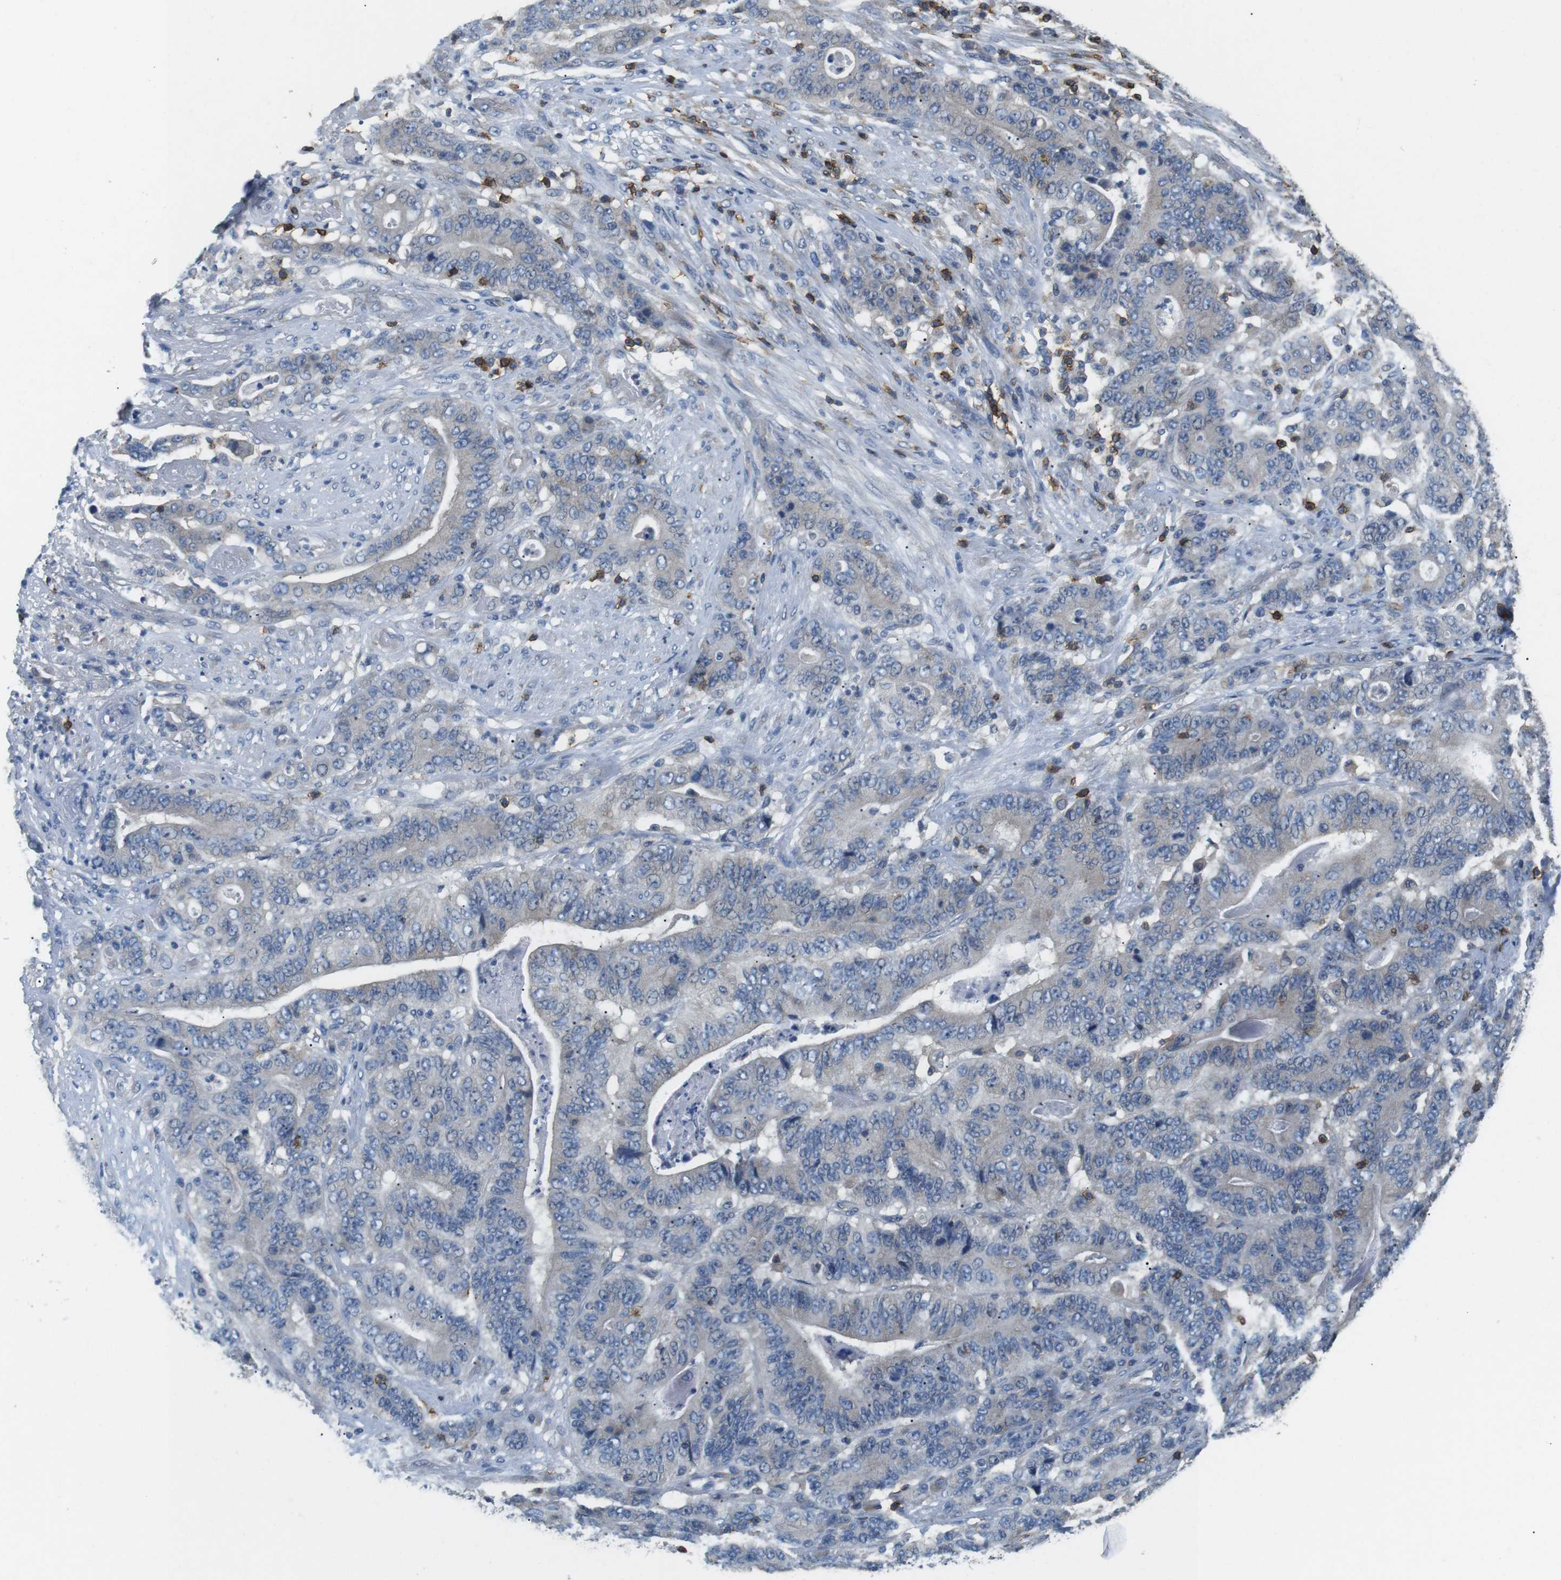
{"staining": {"intensity": "negative", "quantity": "none", "location": "none"}, "tissue": "stomach cancer", "cell_type": "Tumor cells", "image_type": "cancer", "snomed": [{"axis": "morphology", "description": "Adenocarcinoma, NOS"}, {"axis": "topography", "description": "Stomach"}], "caption": "Immunohistochemistry (IHC) of stomach cancer displays no expression in tumor cells. (Brightfield microscopy of DAB (3,3'-diaminobenzidine) IHC at high magnification).", "gene": "CD6", "patient": {"sex": "female", "age": 73}}